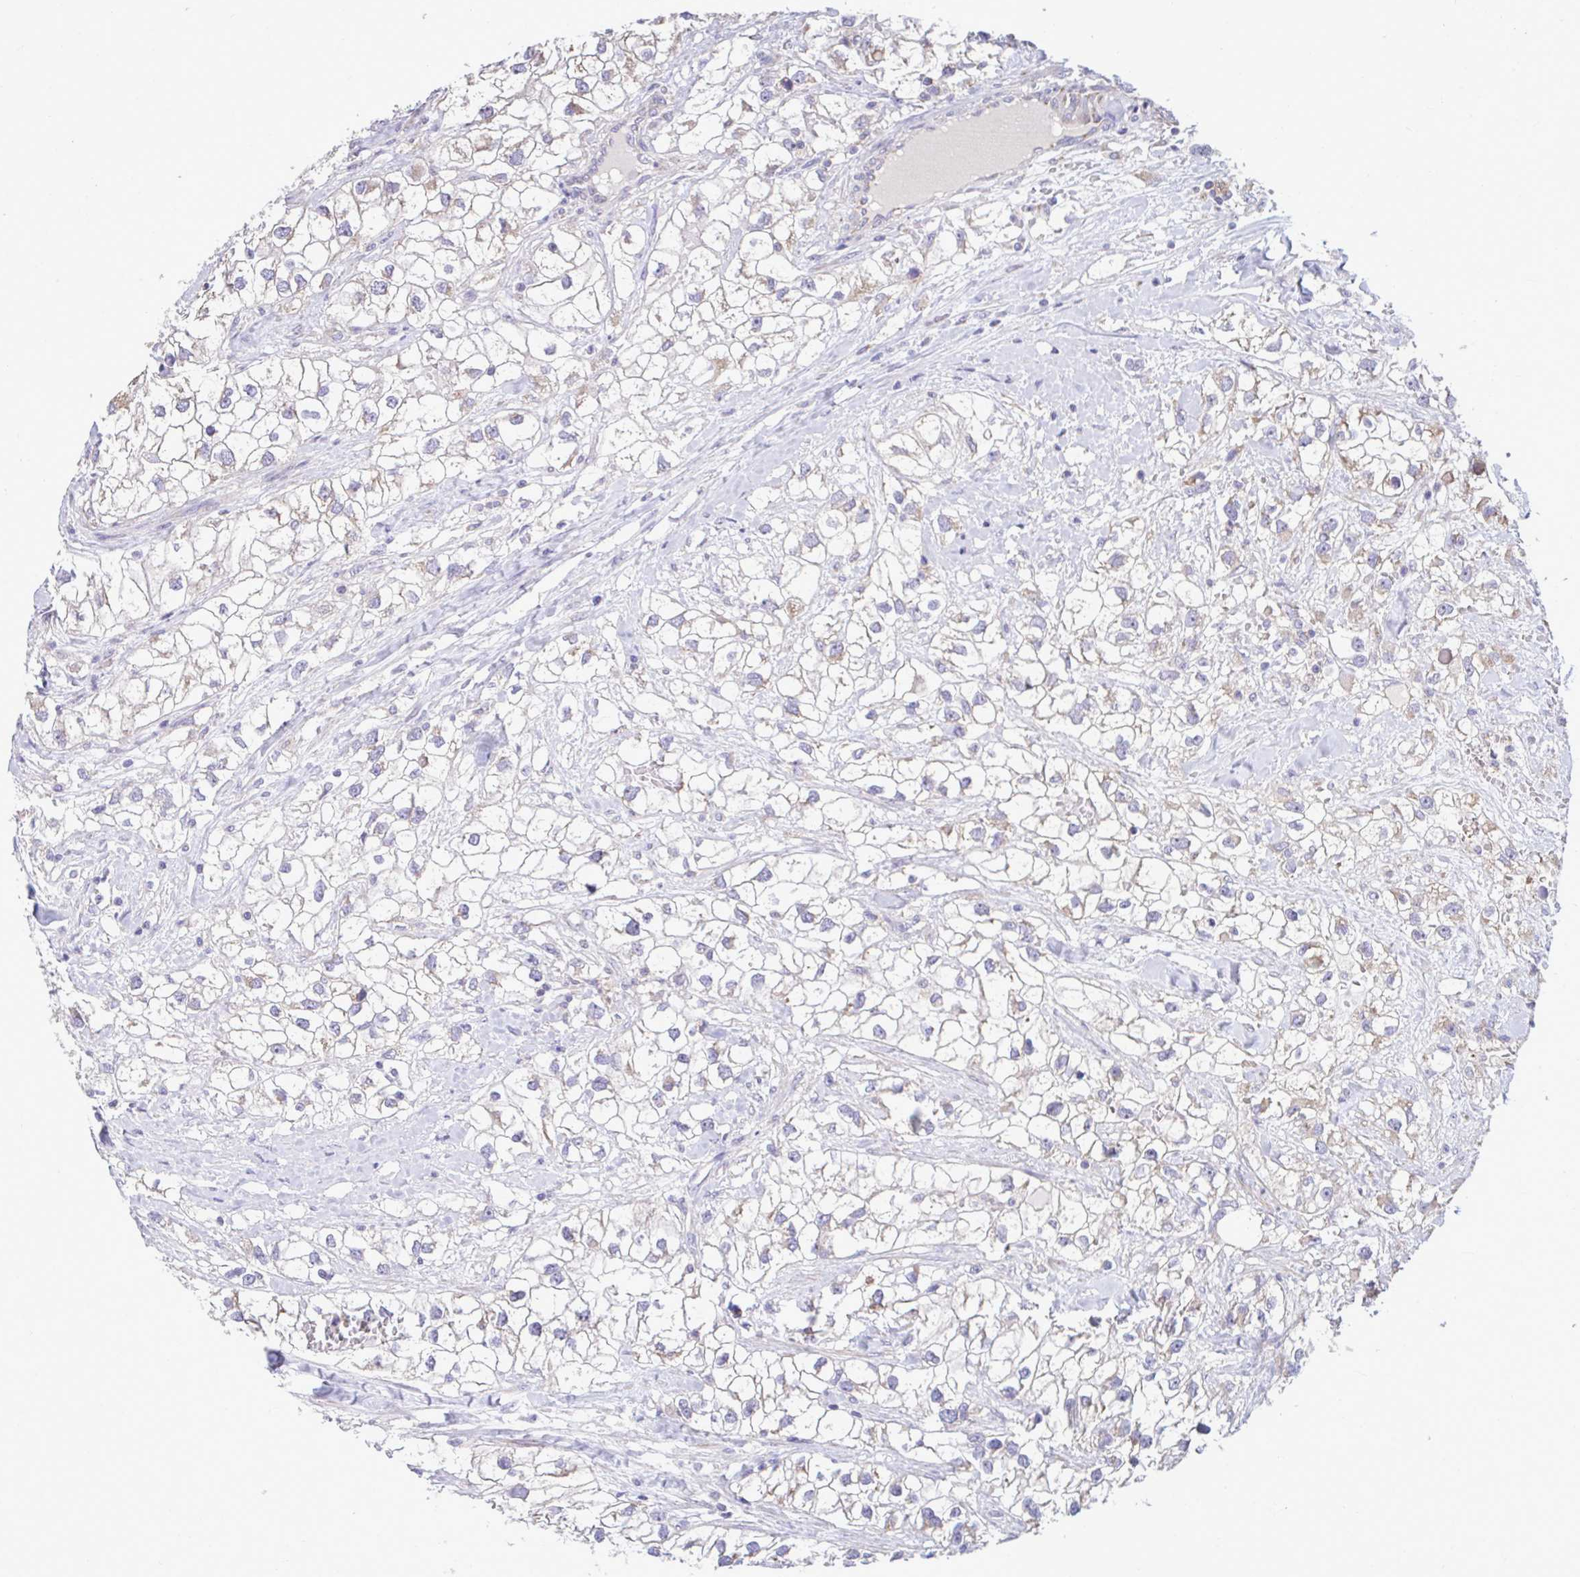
{"staining": {"intensity": "moderate", "quantity": "<25%", "location": "cytoplasmic/membranous"}, "tissue": "renal cancer", "cell_type": "Tumor cells", "image_type": "cancer", "snomed": [{"axis": "morphology", "description": "Adenocarcinoma, NOS"}, {"axis": "topography", "description": "Kidney"}], "caption": "There is low levels of moderate cytoplasmic/membranous expression in tumor cells of renal cancer (adenocarcinoma), as demonstrated by immunohistochemical staining (brown color).", "gene": "SARS2", "patient": {"sex": "male", "age": 59}}